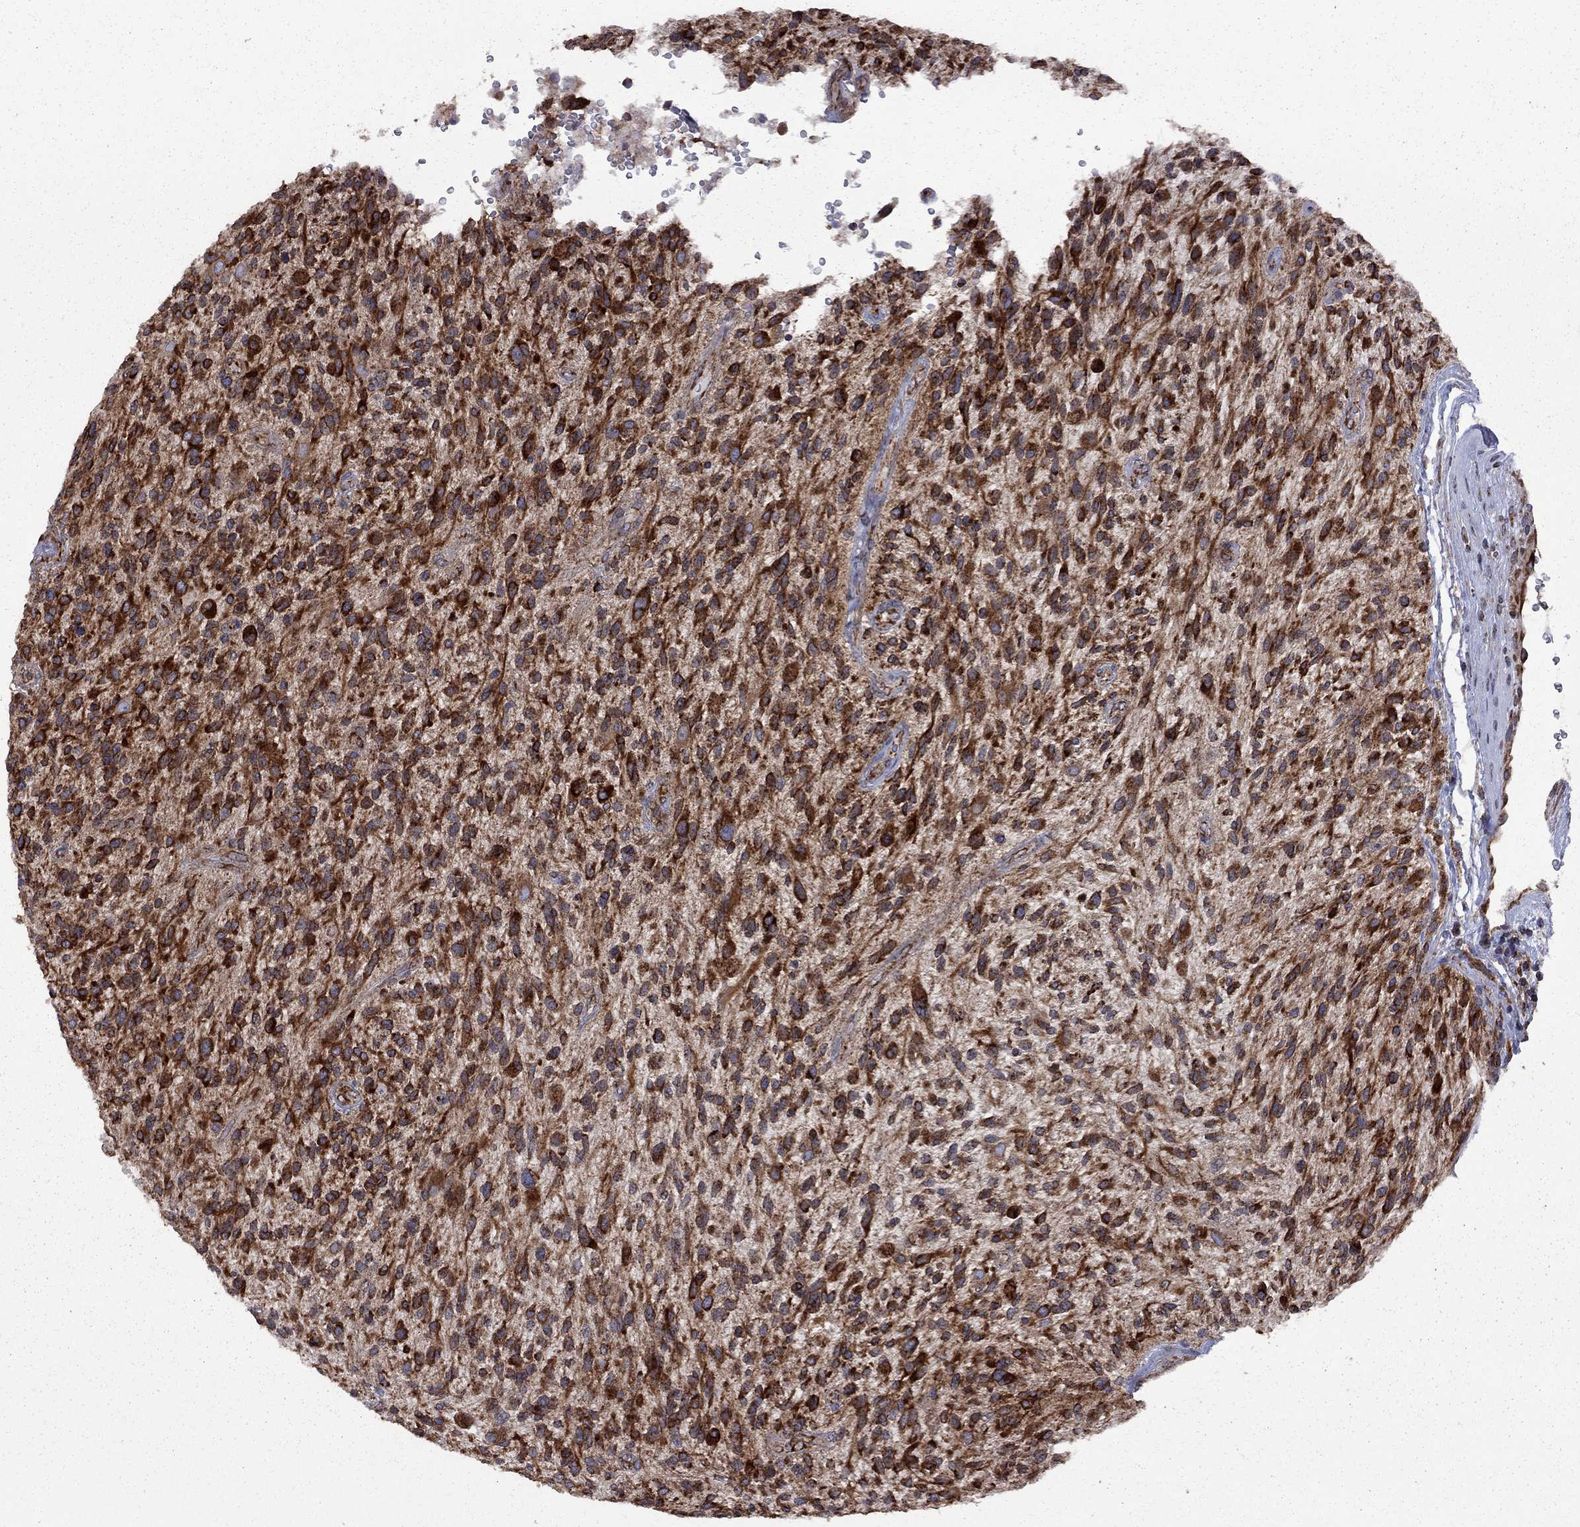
{"staining": {"intensity": "strong", "quantity": ">75%", "location": "cytoplasmic/membranous"}, "tissue": "glioma", "cell_type": "Tumor cells", "image_type": "cancer", "snomed": [{"axis": "morphology", "description": "Glioma, malignant, High grade"}, {"axis": "topography", "description": "Brain"}], "caption": "Immunohistochemical staining of high-grade glioma (malignant) displays strong cytoplasmic/membranous protein staining in approximately >75% of tumor cells.", "gene": "CLPTM1", "patient": {"sex": "male", "age": 47}}